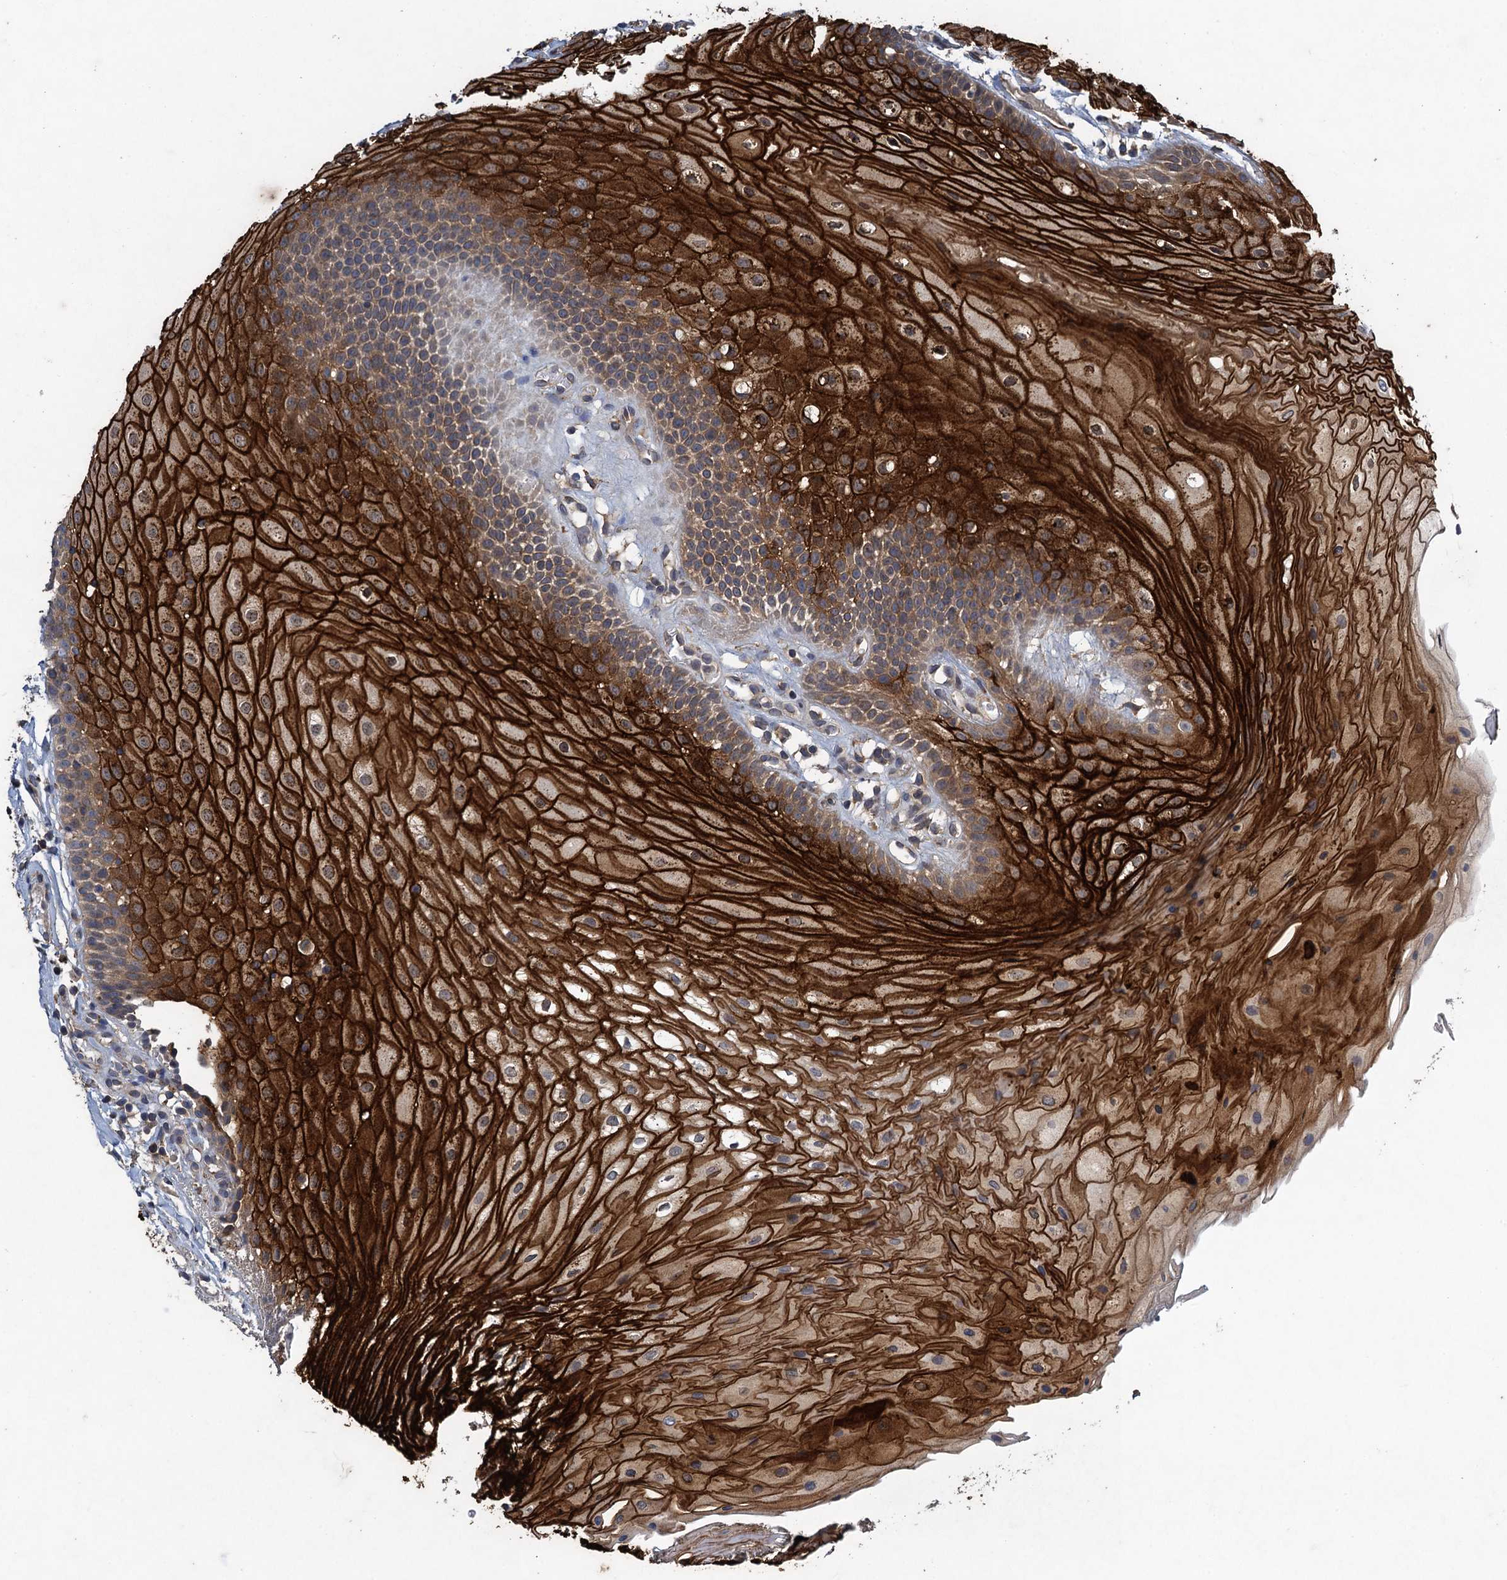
{"staining": {"intensity": "strong", "quantity": ">75%", "location": "cytoplasmic/membranous"}, "tissue": "oral mucosa", "cell_type": "Squamous epithelial cells", "image_type": "normal", "snomed": [{"axis": "morphology", "description": "Normal tissue, NOS"}, {"axis": "topography", "description": "Oral tissue"}], "caption": "A high amount of strong cytoplasmic/membranous expression is appreciated in about >75% of squamous epithelial cells in normal oral mucosa.", "gene": "CNTN5", "patient": {"sex": "female", "age": 80}}